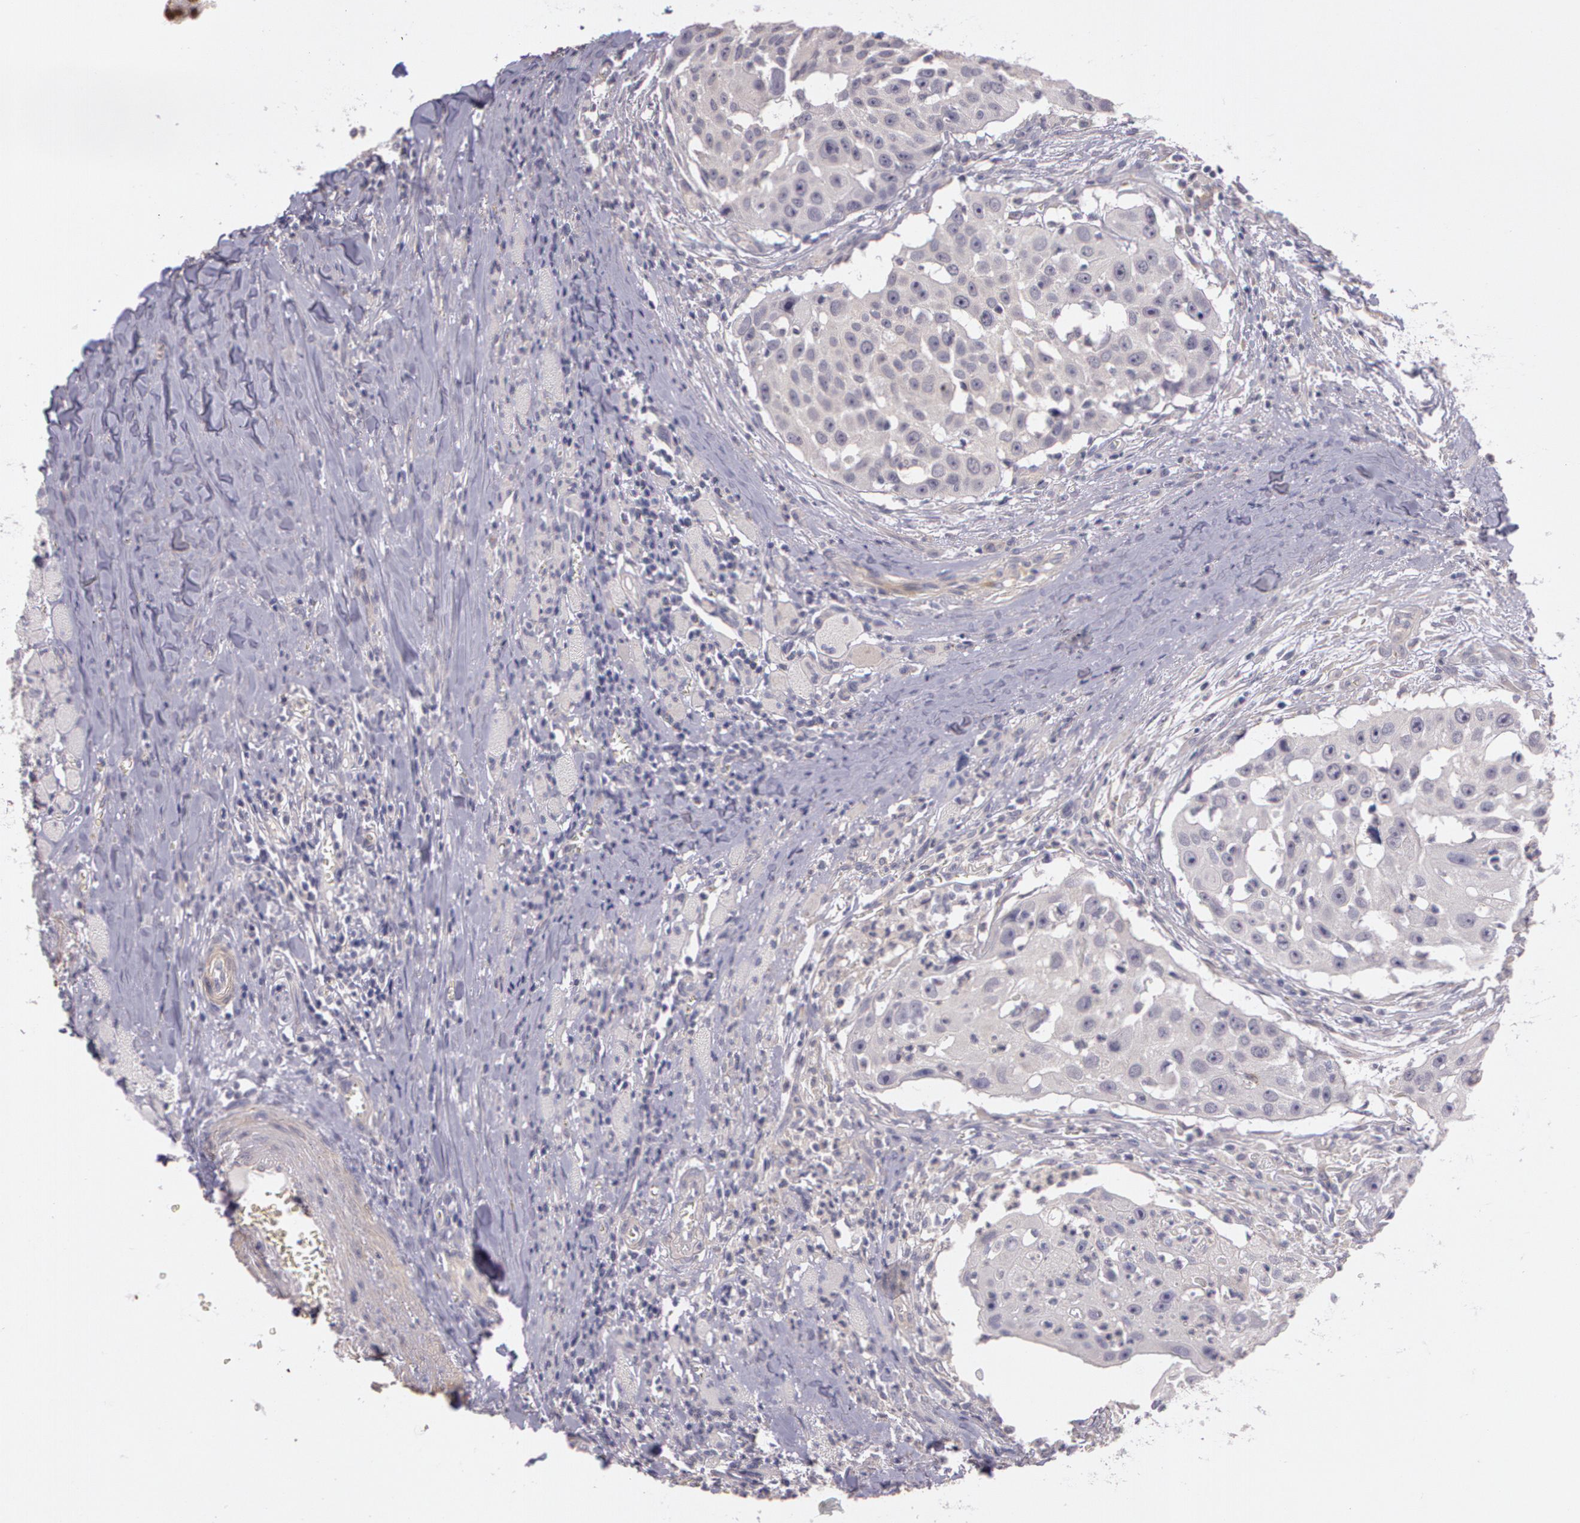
{"staining": {"intensity": "negative", "quantity": "none", "location": "none"}, "tissue": "head and neck cancer", "cell_type": "Tumor cells", "image_type": "cancer", "snomed": [{"axis": "morphology", "description": "Squamous cell carcinoma, NOS"}, {"axis": "topography", "description": "Head-Neck"}], "caption": "This is an IHC histopathology image of squamous cell carcinoma (head and neck). There is no positivity in tumor cells.", "gene": "G2E3", "patient": {"sex": "male", "age": 64}}